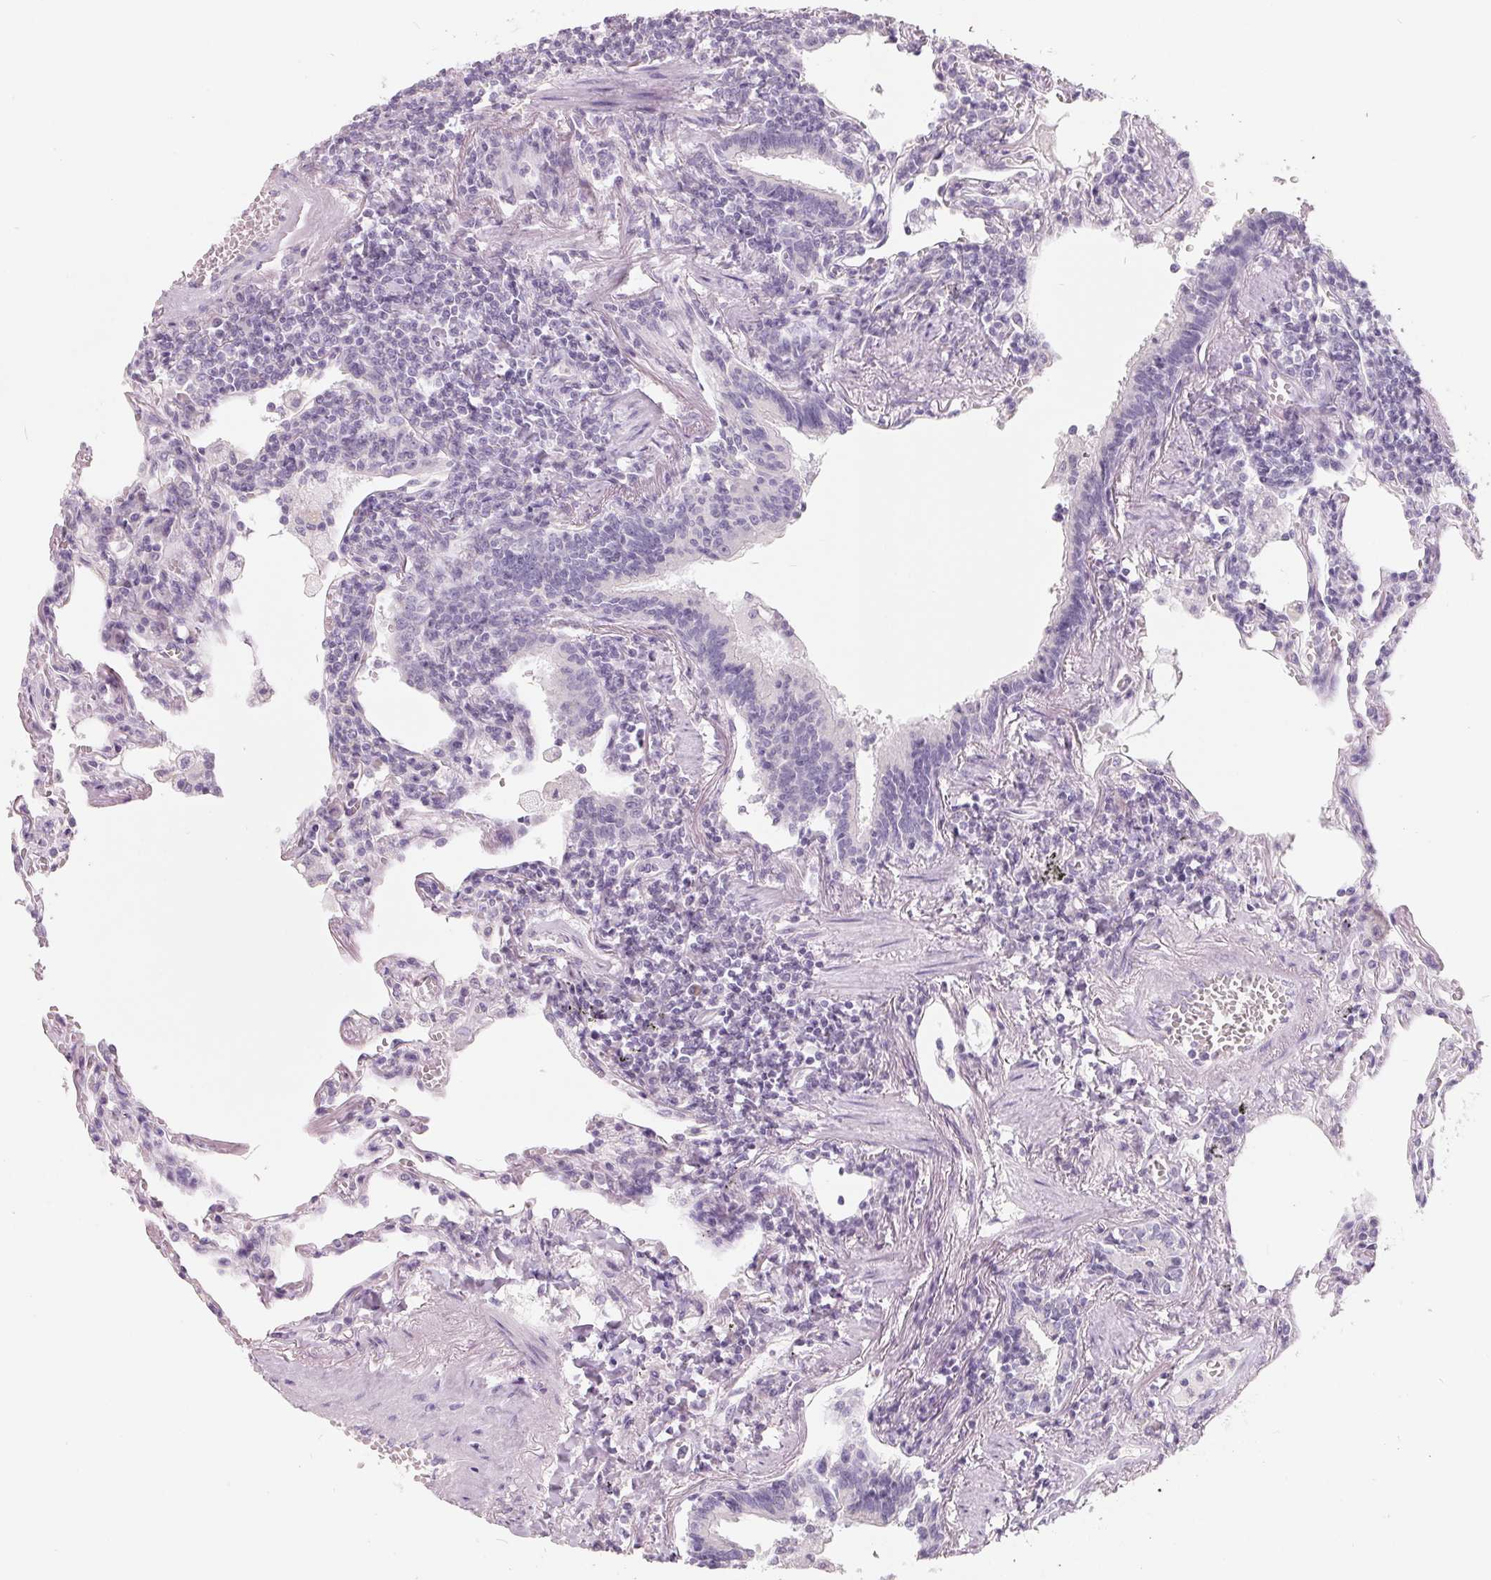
{"staining": {"intensity": "negative", "quantity": "none", "location": "none"}, "tissue": "lymphoma", "cell_type": "Tumor cells", "image_type": "cancer", "snomed": [{"axis": "morphology", "description": "Malignant lymphoma, non-Hodgkin's type, Low grade"}, {"axis": "topography", "description": "Lung"}], "caption": "Tumor cells show no significant protein positivity in lymphoma.", "gene": "FTCD", "patient": {"sex": "female", "age": 71}}